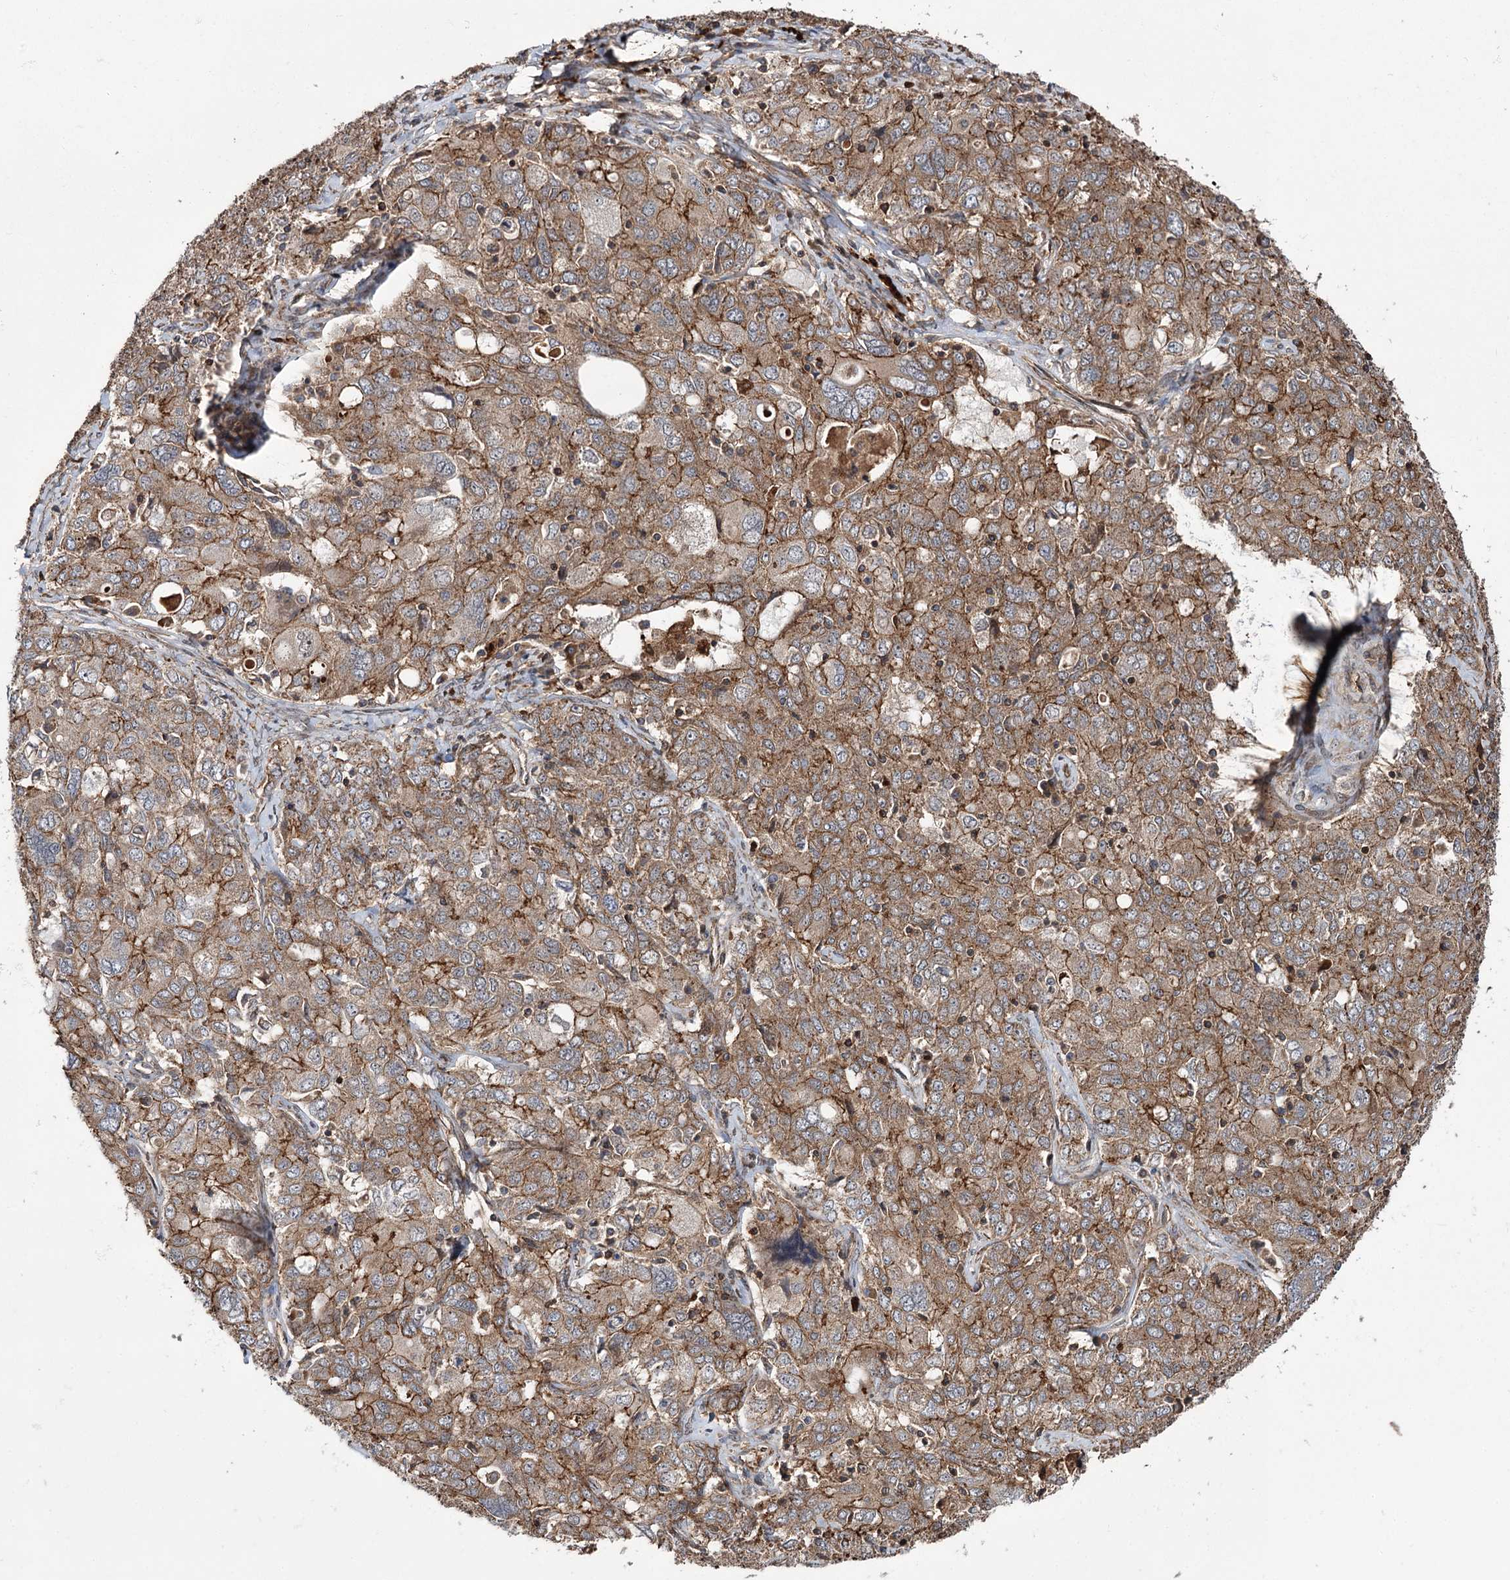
{"staining": {"intensity": "moderate", "quantity": ">75%", "location": "cytoplasmic/membranous"}, "tissue": "ovarian cancer", "cell_type": "Tumor cells", "image_type": "cancer", "snomed": [{"axis": "morphology", "description": "Carcinoma, endometroid"}, {"axis": "topography", "description": "Ovary"}], "caption": "This micrograph displays immunohistochemistry staining of human ovarian cancer (endometroid carcinoma), with medium moderate cytoplasmic/membranous positivity in approximately >75% of tumor cells.", "gene": "DHX29", "patient": {"sex": "female", "age": 62}}